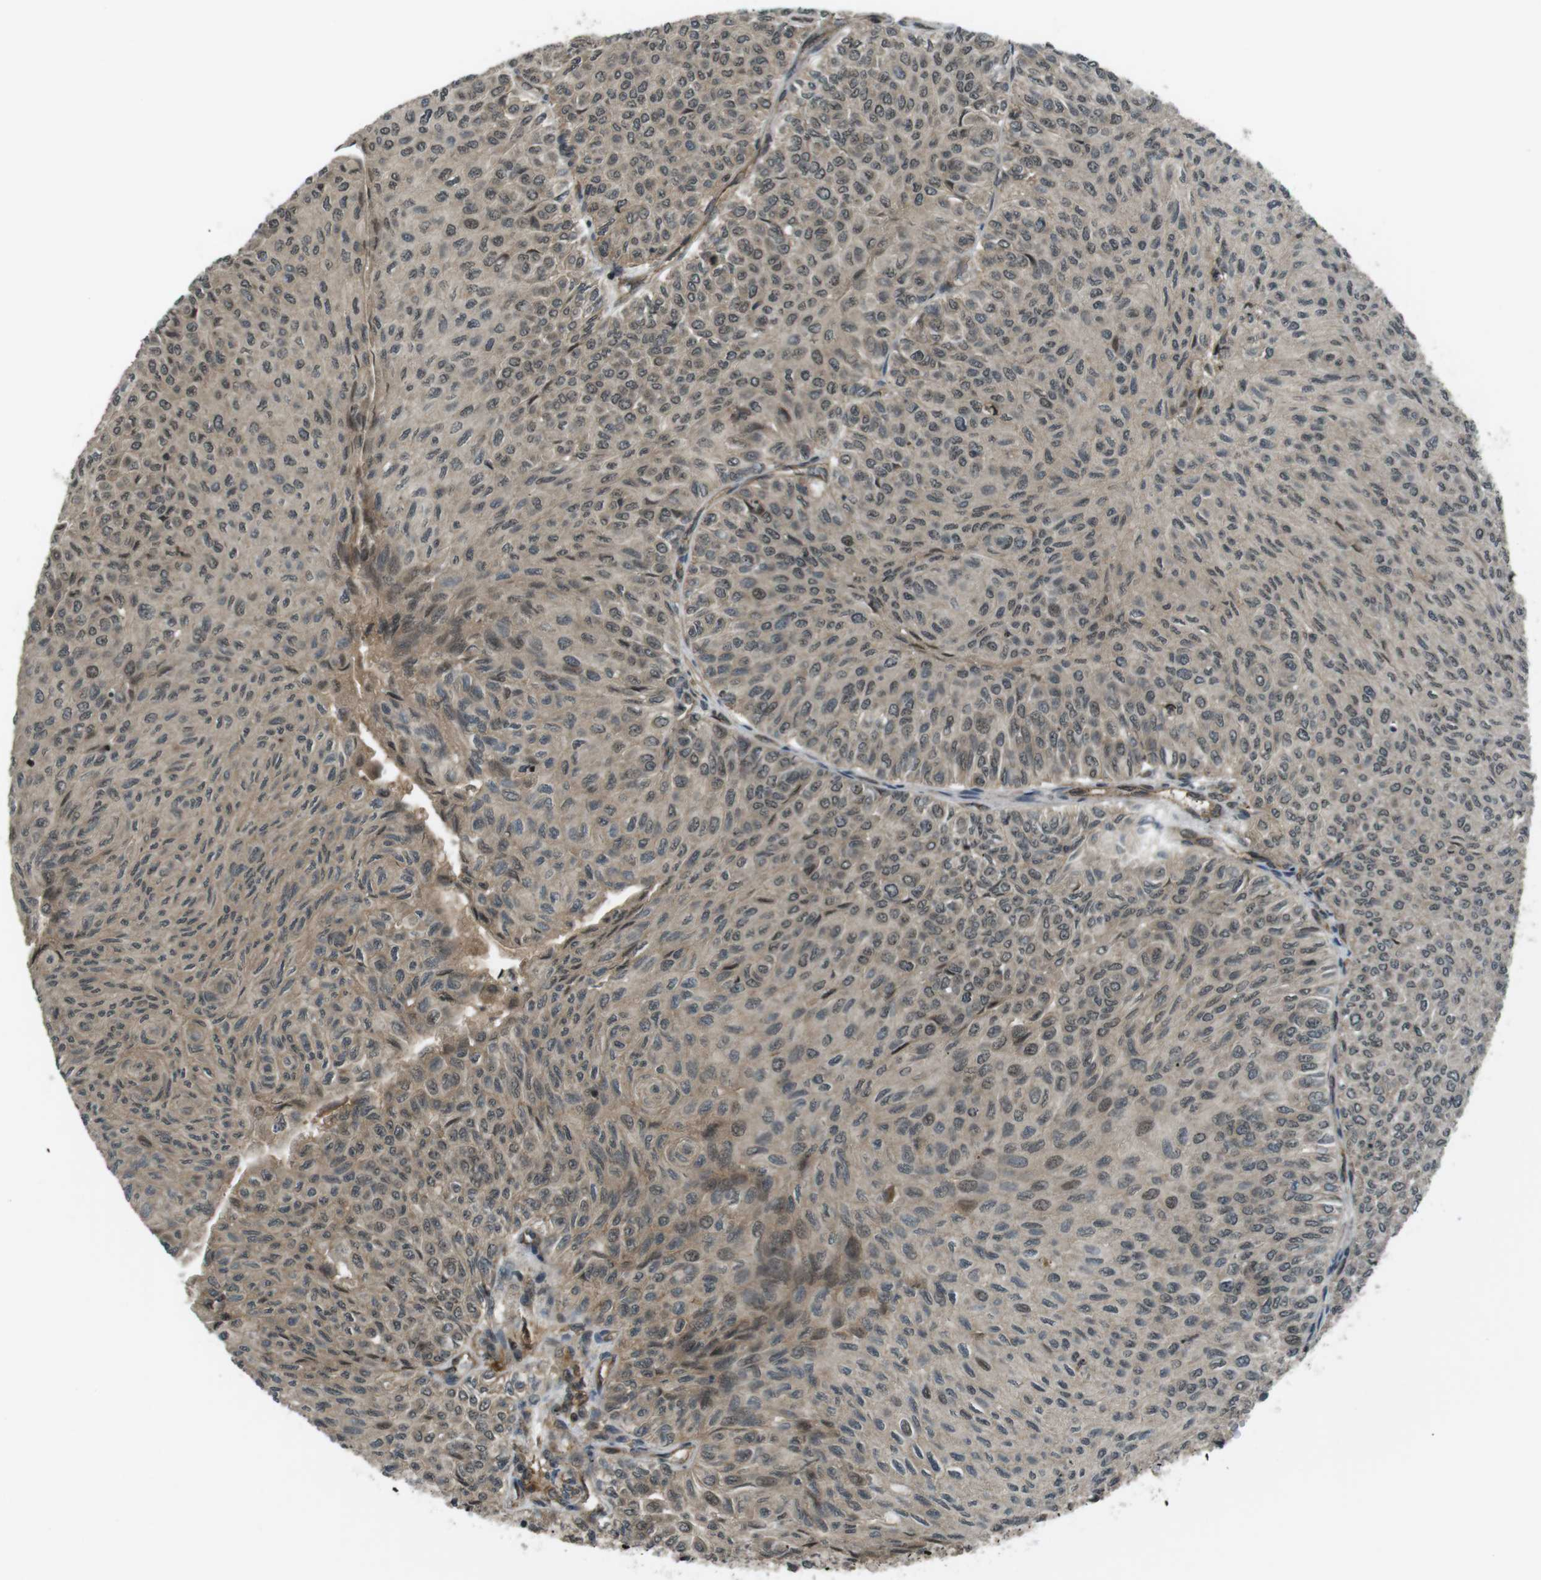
{"staining": {"intensity": "weak", "quantity": ">75%", "location": "cytoplasmic/membranous,nuclear"}, "tissue": "urothelial cancer", "cell_type": "Tumor cells", "image_type": "cancer", "snomed": [{"axis": "morphology", "description": "Urothelial carcinoma, Low grade"}, {"axis": "topography", "description": "Urinary bladder"}], "caption": "Weak cytoplasmic/membranous and nuclear expression for a protein is appreciated in about >75% of tumor cells of urothelial carcinoma (low-grade) using IHC.", "gene": "TIAM2", "patient": {"sex": "male", "age": 78}}